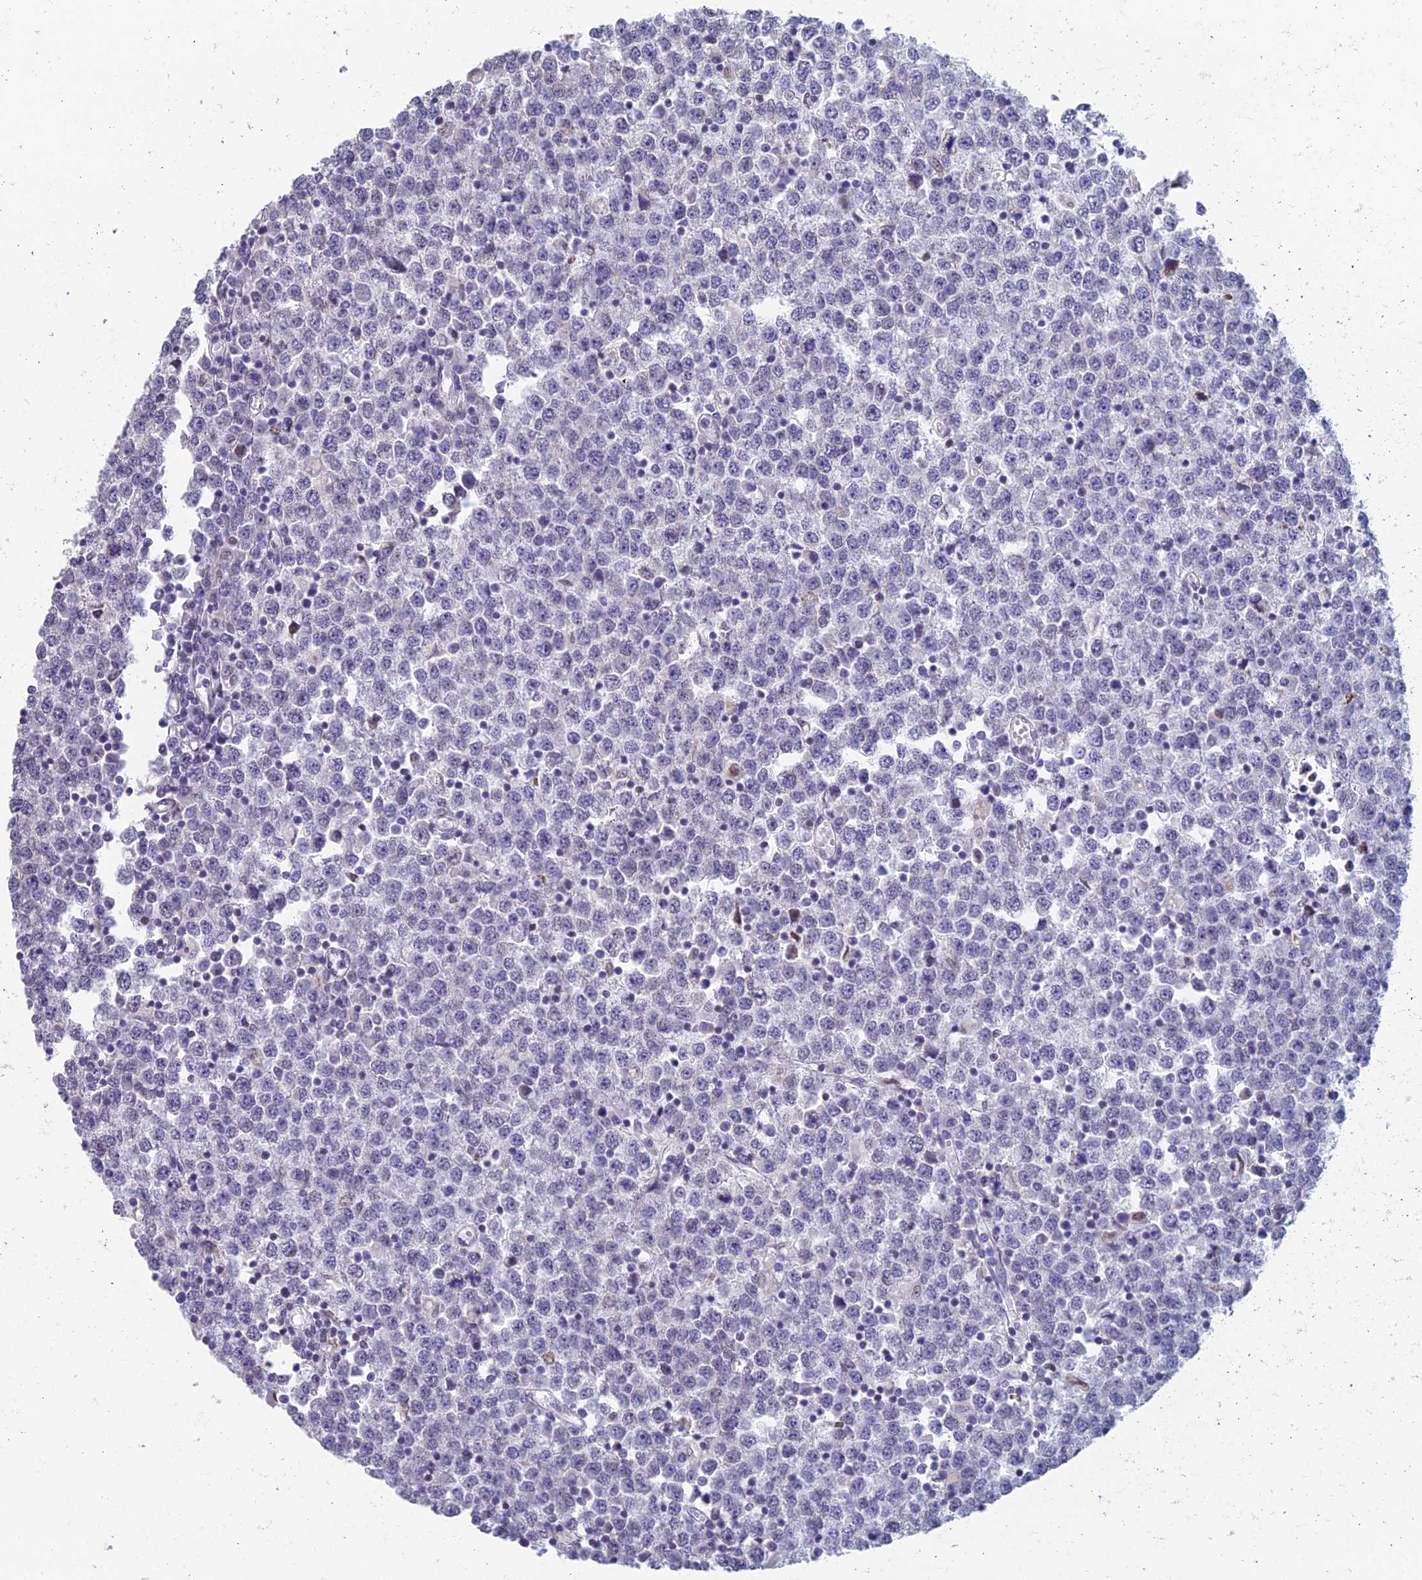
{"staining": {"intensity": "negative", "quantity": "none", "location": "none"}, "tissue": "testis cancer", "cell_type": "Tumor cells", "image_type": "cancer", "snomed": [{"axis": "morphology", "description": "Seminoma, NOS"}, {"axis": "topography", "description": "Testis"}], "caption": "High magnification brightfield microscopy of testis cancer stained with DAB (brown) and counterstained with hematoxylin (blue): tumor cells show no significant expression.", "gene": "REXO5", "patient": {"sex": "male", "age": 65}}